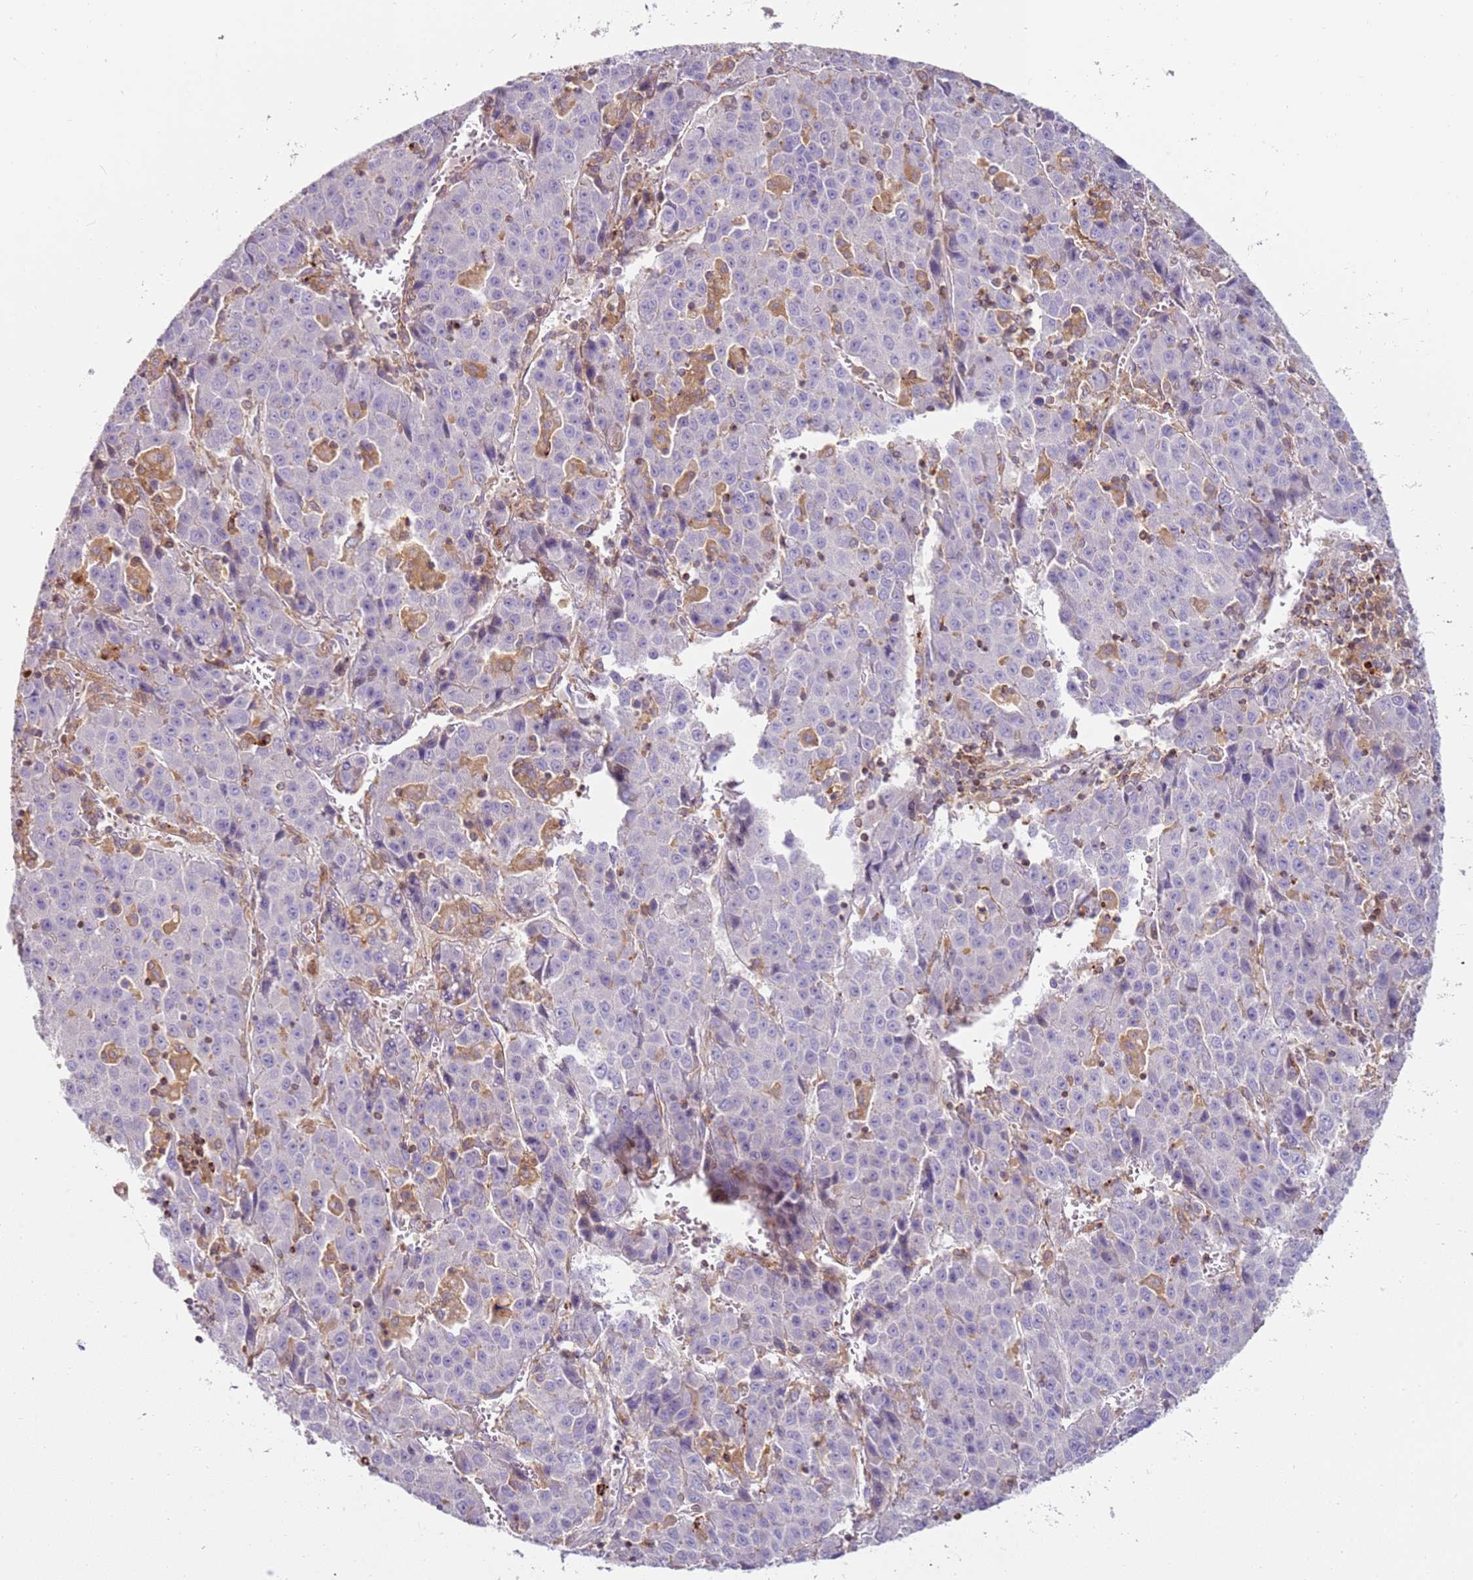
{"staining": {"intensity": "negative", "quantity": "none", "location": "none"}, "tissue": "liver cancer", "cell_type": "Tumor cells", "image_type": "cancer", "snomed": [{"axis": "morphology", "description": "Carcinoma, Hepatocellular, NOS"}, {"axis": "topography", "description": "Liver"}], "caption": "The immunohistochemistry (IHC) histopathology image has no significant positivity in tumor cells of hepatocellular carcinoma (liver) tissue.", "gene": "FPR1", "patient": {"sex": "female", "age": 53}}